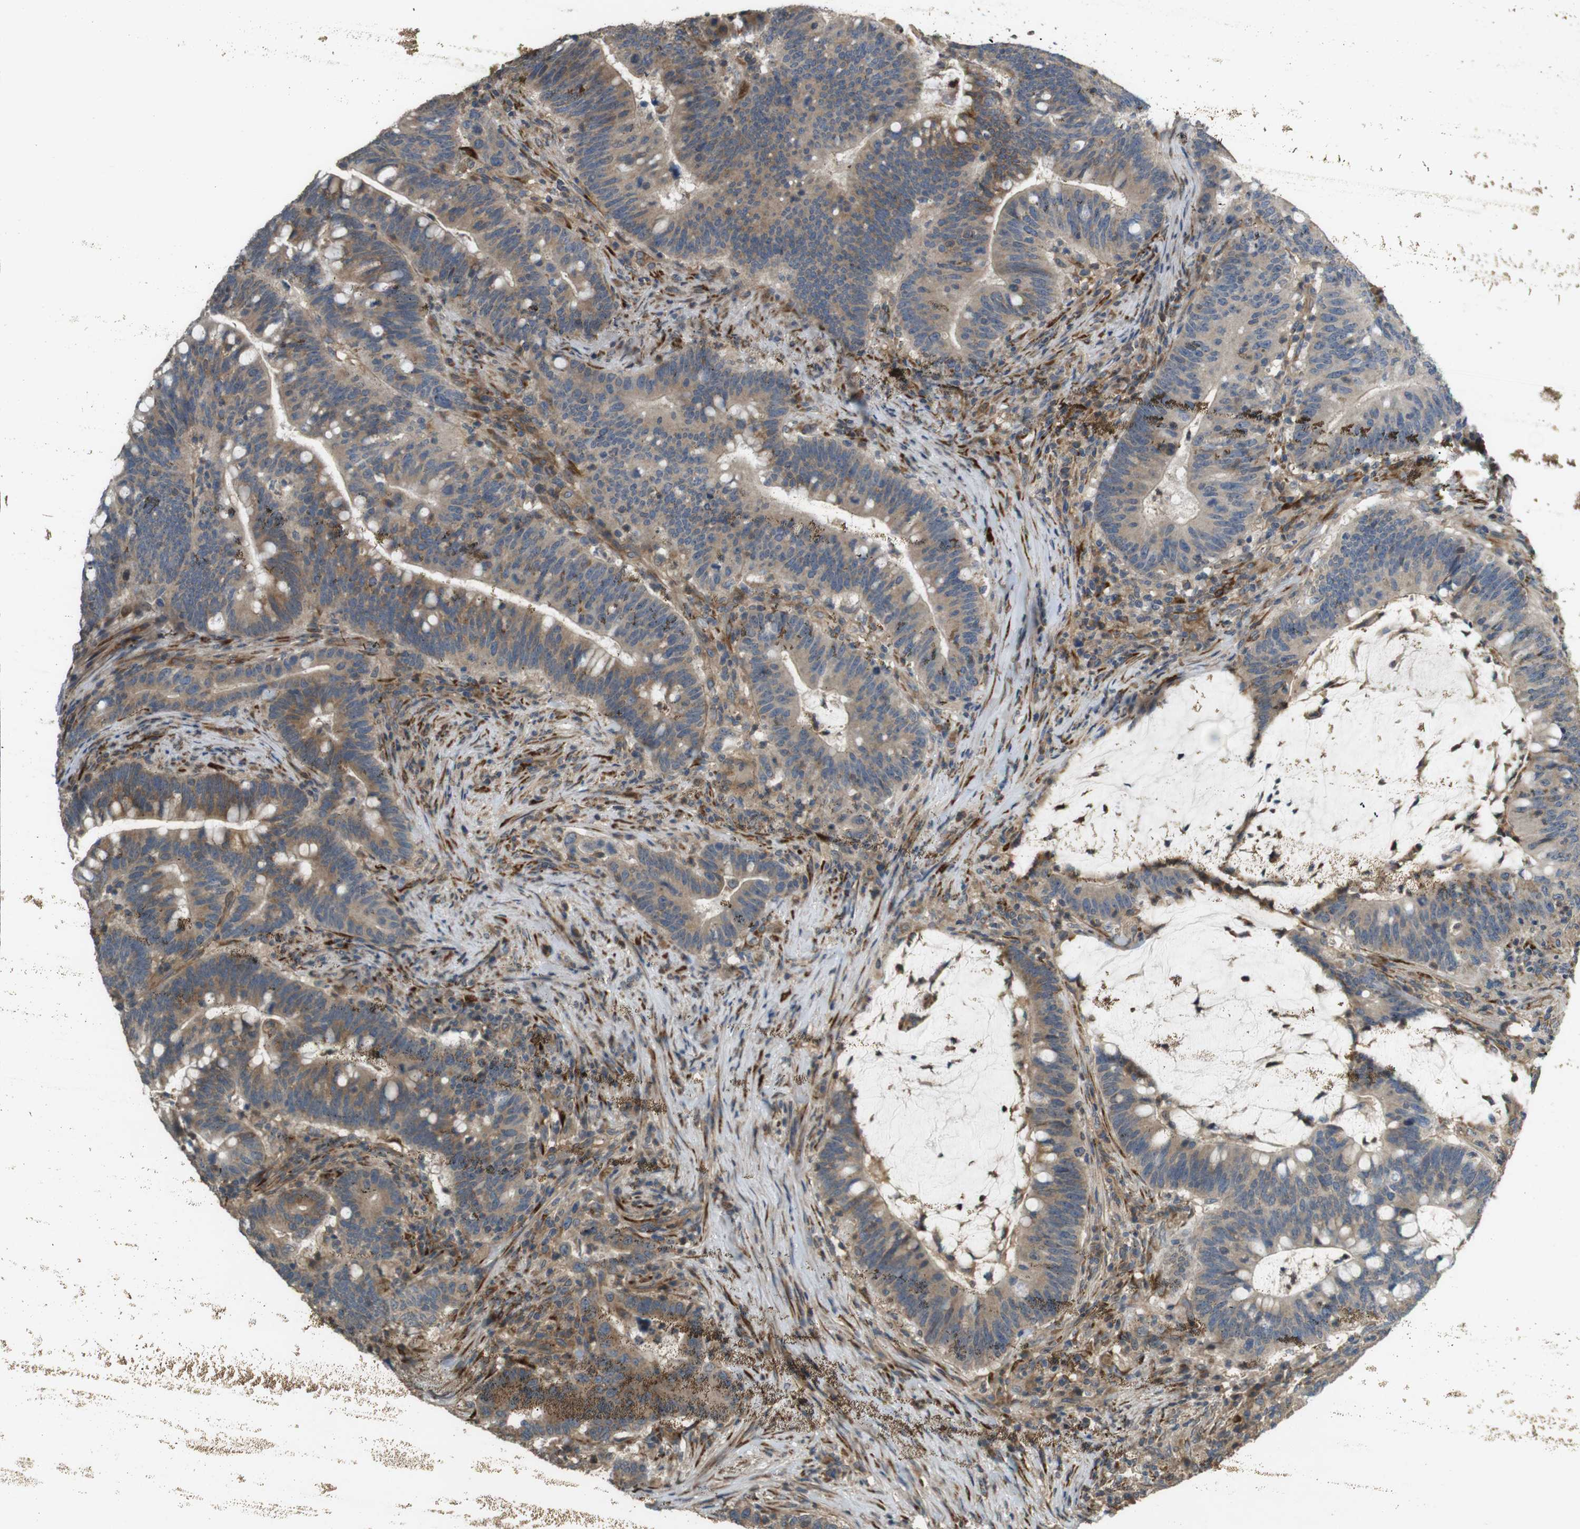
{"staining": {"intensity": "moderate", "quantity": ">75%", "location": "cytoplasmic/membranous"}, "tissue": "colorectal cancer", "cell_type": "Tumor cells", "image_type": "cancer", "snomed": [{"axis": "morphology", "description": "Normal tissue, NOS"}, {"axis": "morphology", "description": "Adenocarcinoma, NOS"}, {"axis": "topography", "description": "Colon"}], "caption": "Colorectal cancer stained with a protein marker demonstrates moderate staining in tumor cells.", "gene": "ARHGAP24", "patient": {"sex": "female", "age": 66}}